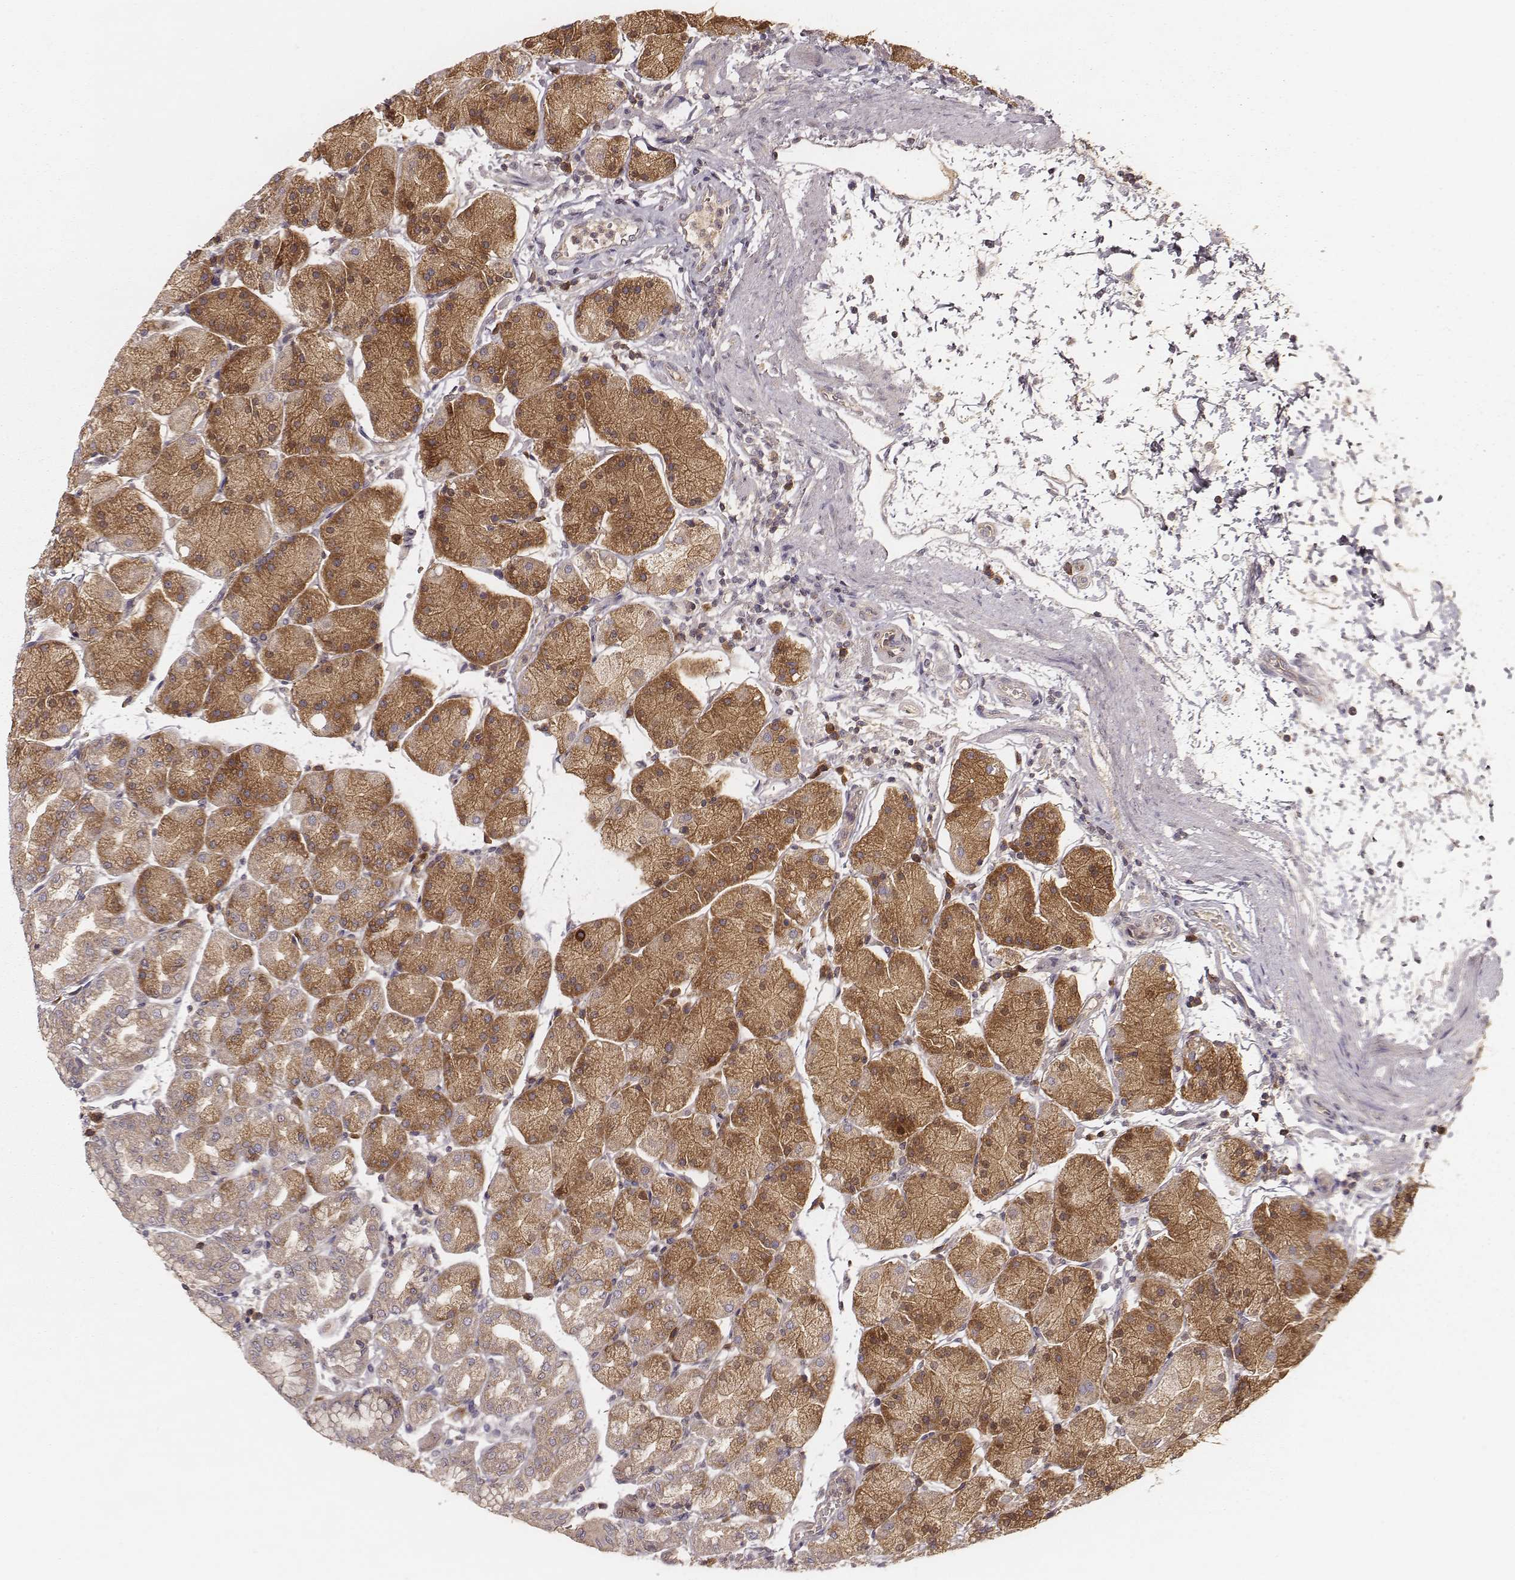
{"staining": {"intensity": "moderate", "quantity": "25%-75%", "location": "cytoplasmic/membranous"}, "tissue": "stomach", "cell_type": "Glandular cells", "image_type": "normal", "snomed": [{"axis": "morphology", "description": "Normal tissue, NOS"}, {"axis": "topography", "description": "Stomach"}], "caption": "Immunohistochemical staining of unremarkable stomach shows 25%-75% levels of moderate cytoplasmic/membranous protein positivity in about 25%-75% of glandular cells.", "gene": "CARS1", "patient": {"sex": "male", "age": 54}}